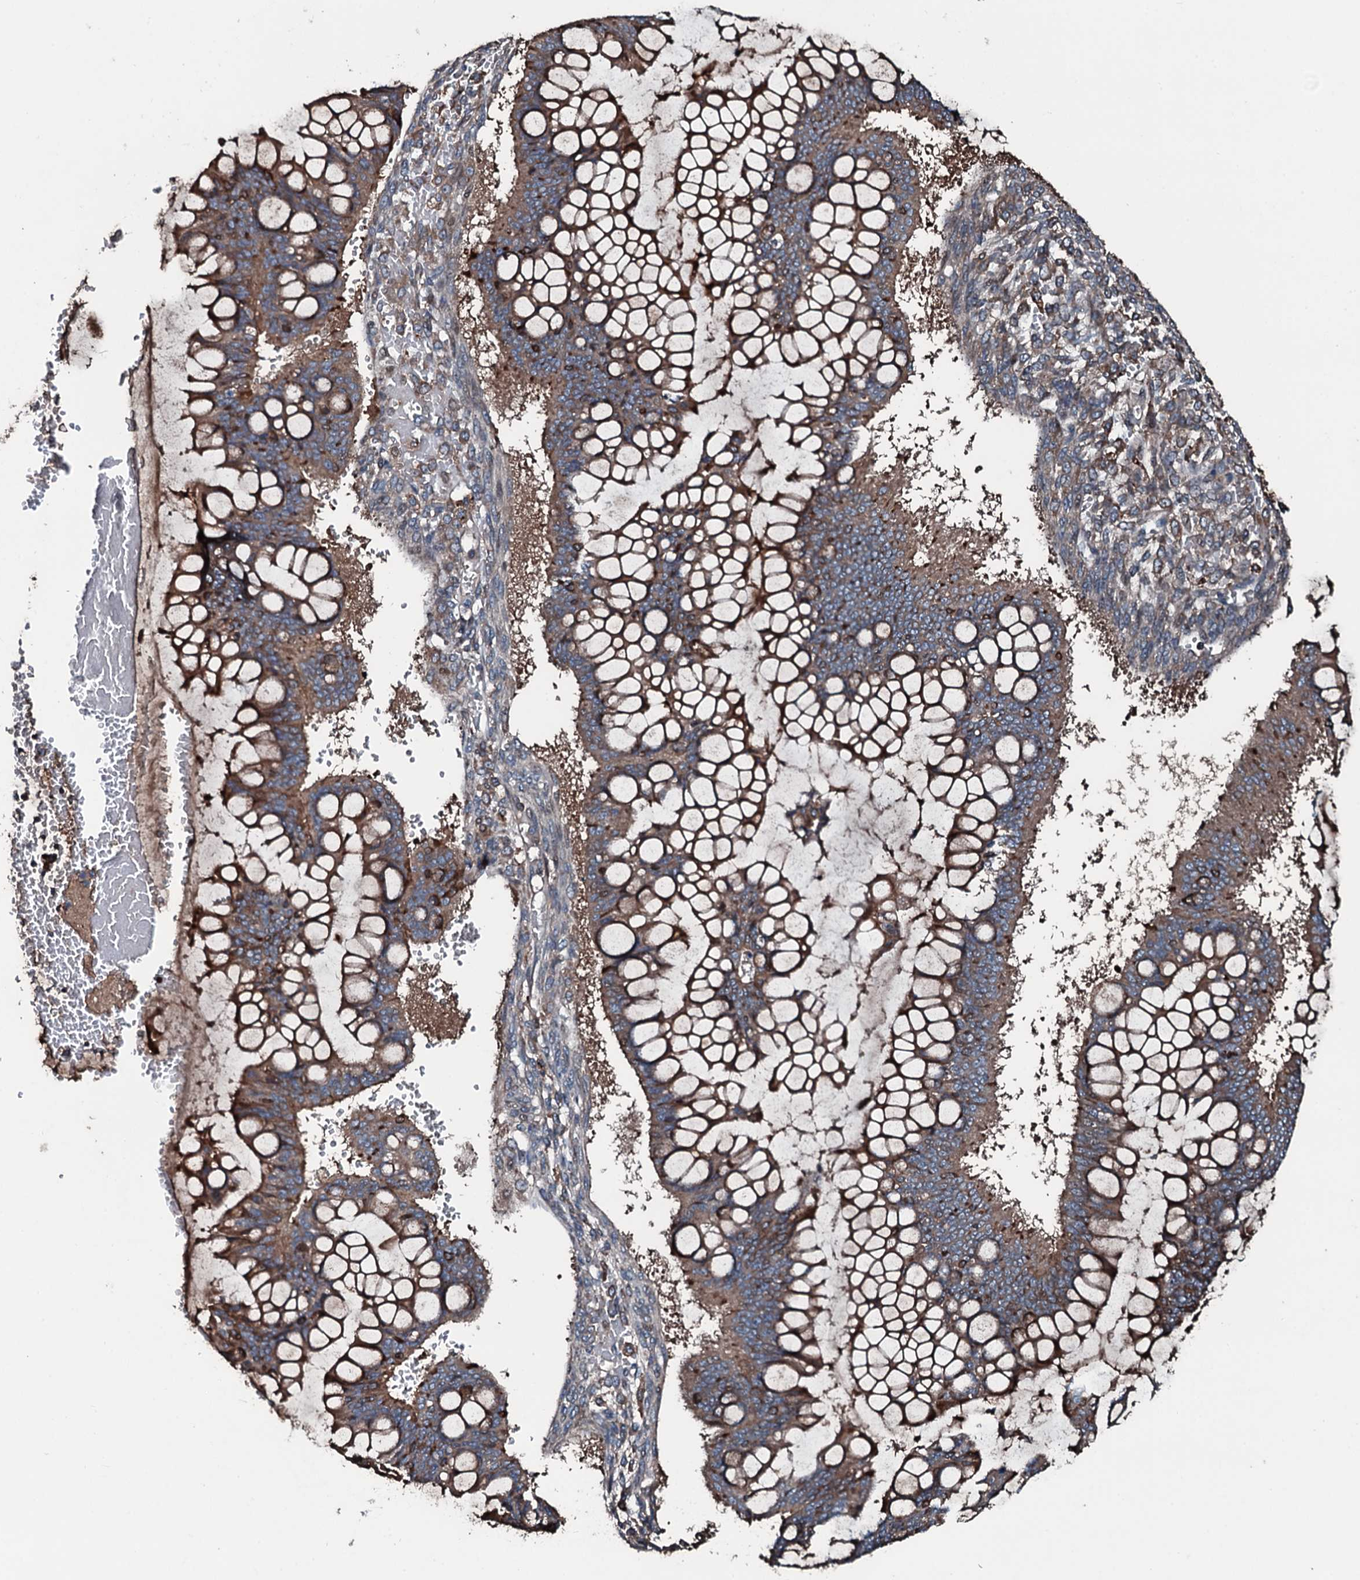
{"staining": {"intensity": "moderate", "quantity": ">75%", "location": "cytoplasmic/membranous"}, "tissue": "ovarian cancer", "cell_type": "Tumor cells", "image_type": "cancer", "snomed": [{"axis": "morphology", "description": "Cystadenocarcinoma, mucinous, NOS"}, {"axis": "topography", "description": "Ovary"}], "caption": "Tumor cells reveal medium levels of moderate cytoplasmic/membranous staining in approximately >75% of cells in mucinous cystadenocarcinoma (ovarian).", "gene": "AARS1", "patient": {"sex": "female", "age": 73}}